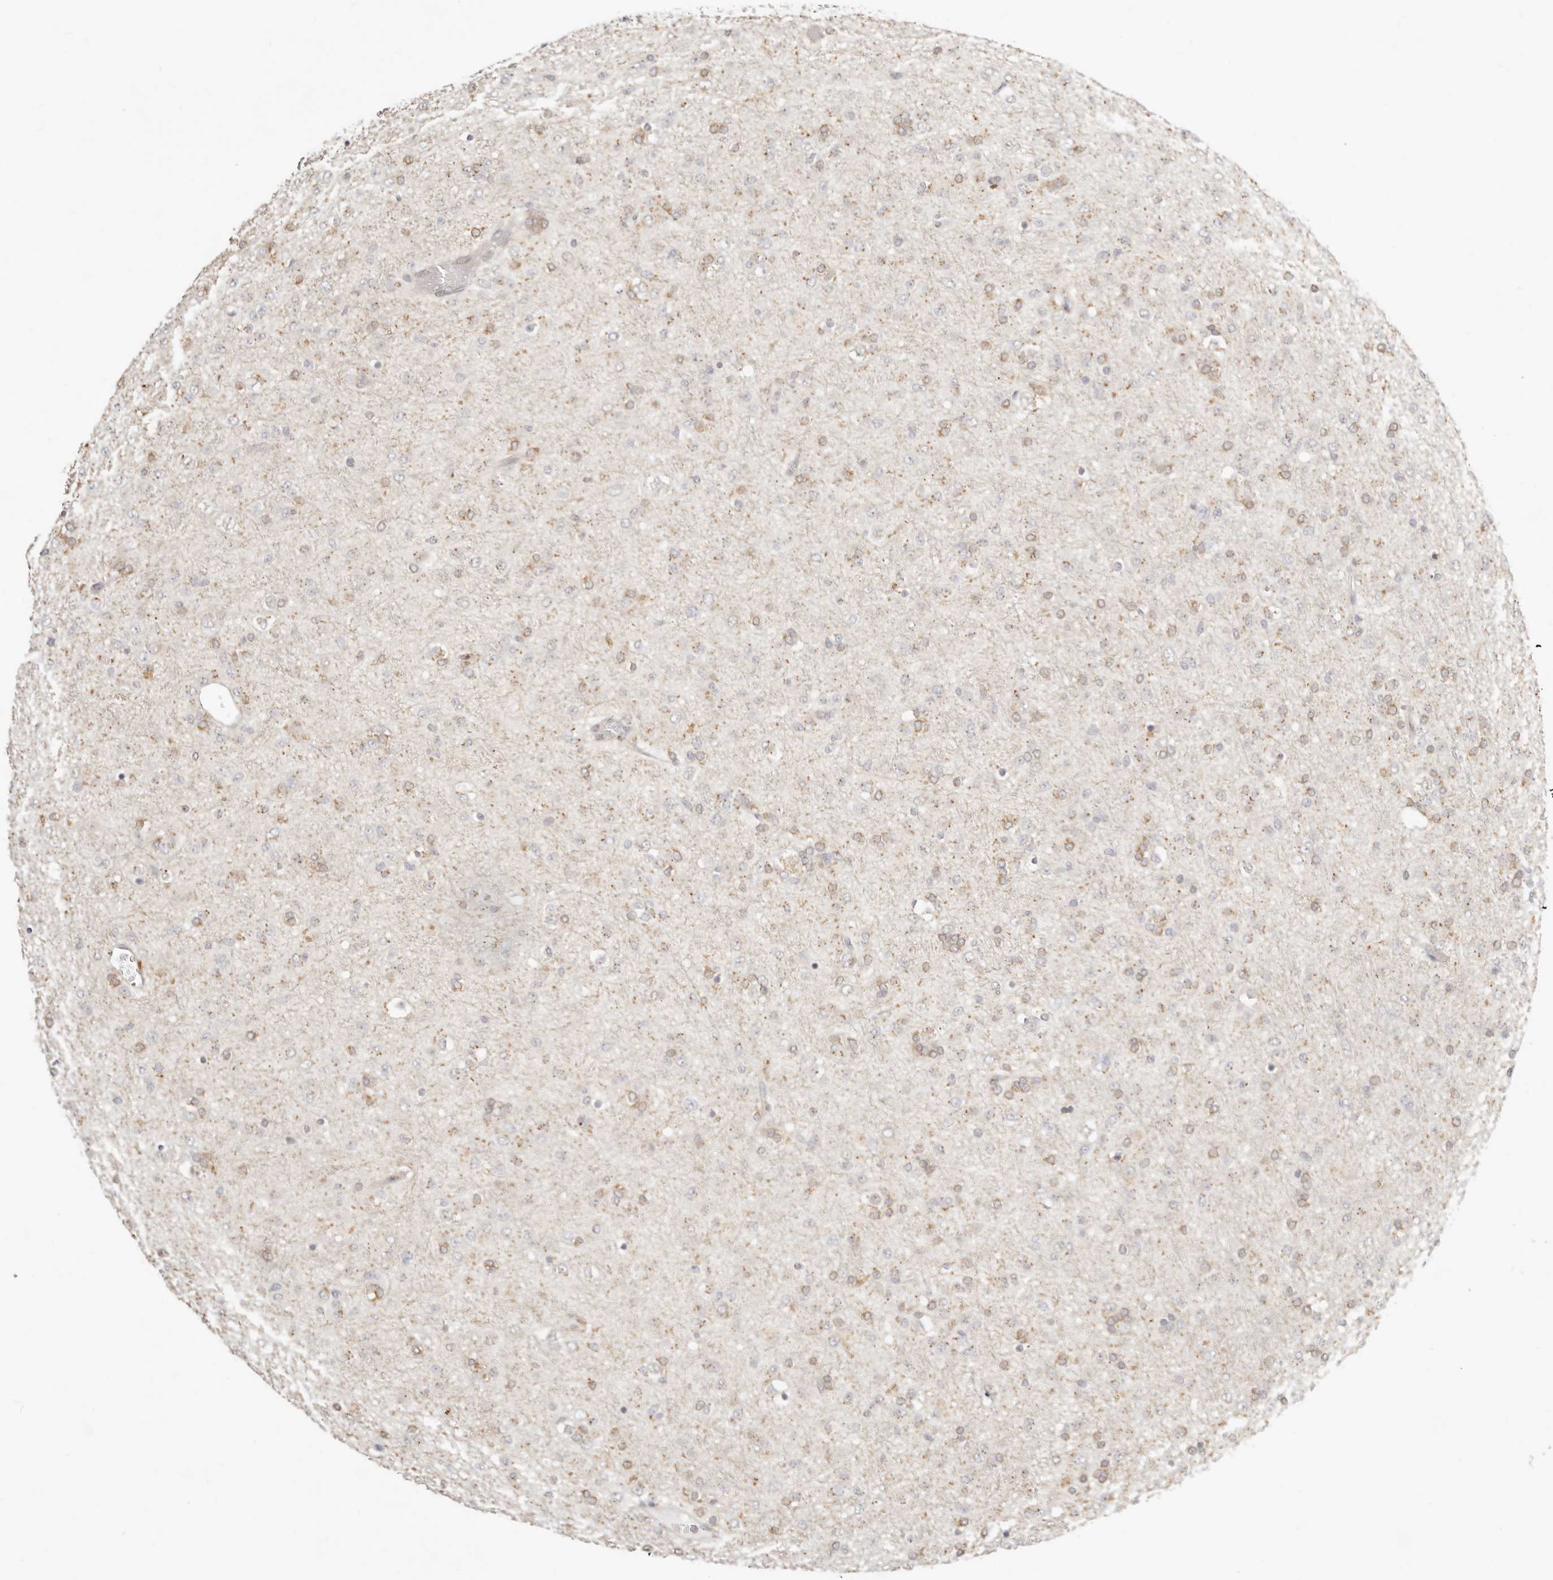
{"staining": {"intensity": "moderate", "quantity": "25%-75%", "location": "cytoplasmic/membranous"}, "tissue": "glioma", "cell_type": "Tumor cells", "image_type": "cancer", "snomed": [{"axis": "morphology", "description": "Glioma, malignant, Low grade"}, {"axis": "topography", "description": "Brain"}], "caption": "Moderate cytoplasmic/membranous staining is identified in approximately 25%-75% of tumor cells in glioma.", "gene": "FAM20B", "patient": {"sex": "male", "age": 65}}